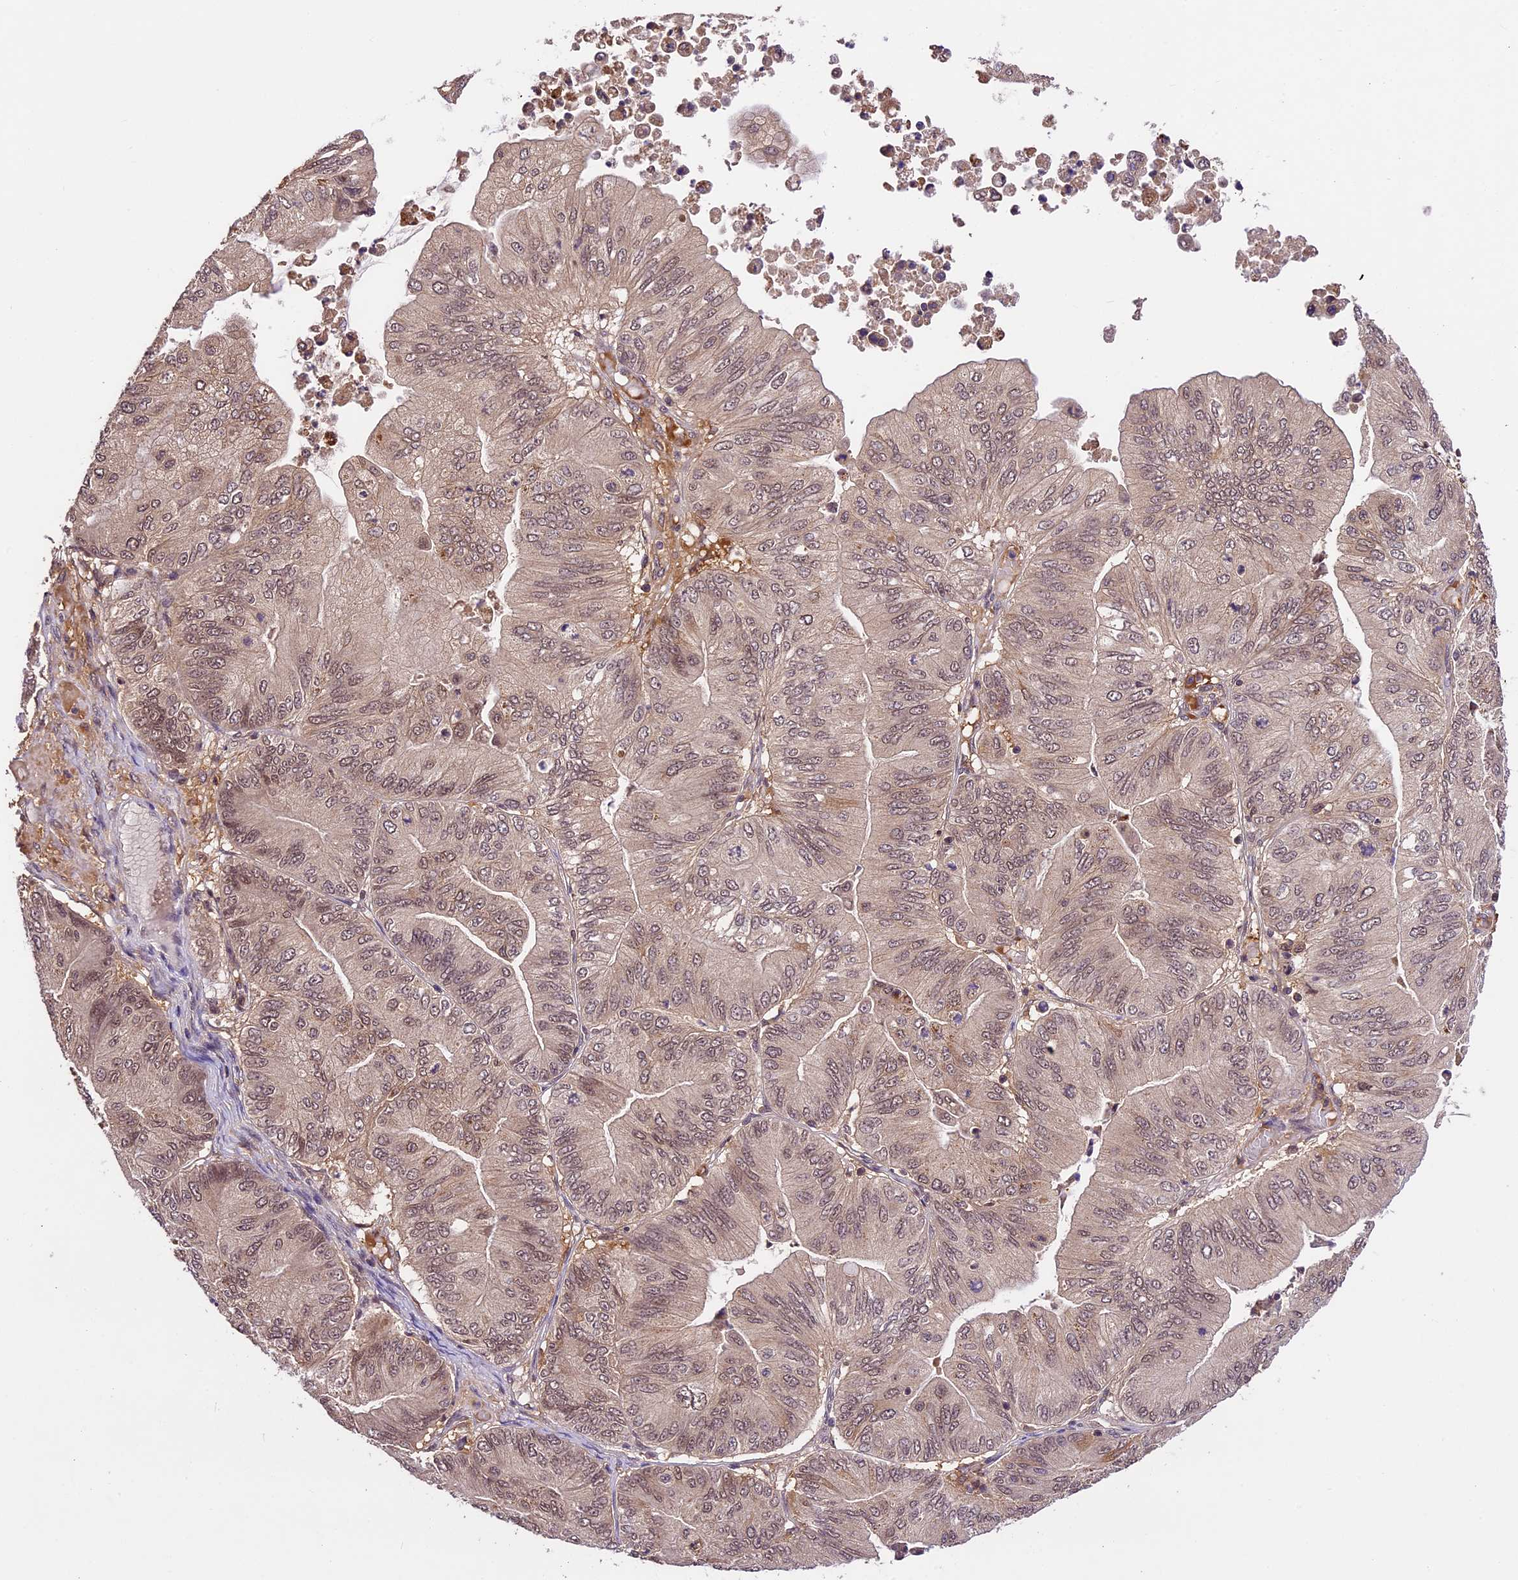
{"staining": {"intensity": "moderate", "quantity": "25%-75%", "location": "nuclear"}, "tissue": "ovarian cancer", "cell_type": "Tumor cells", "image_type": "cancer", "snomed": [{"axis": "morphology", "description": "Cystadenocarcinoma, mucinous, NOS"}, {"axis": "topography", "description": "Ovary"}], "caption": "Brown immunohistochemical staining in ovarian cancer exhibits moderate nuclear expression in about 25%-75% of tumor cells. (IHC, brightfield microscopy, high magnification).", "gene": "ATP10A", "patient": {"sex": "female", "age": 61}}